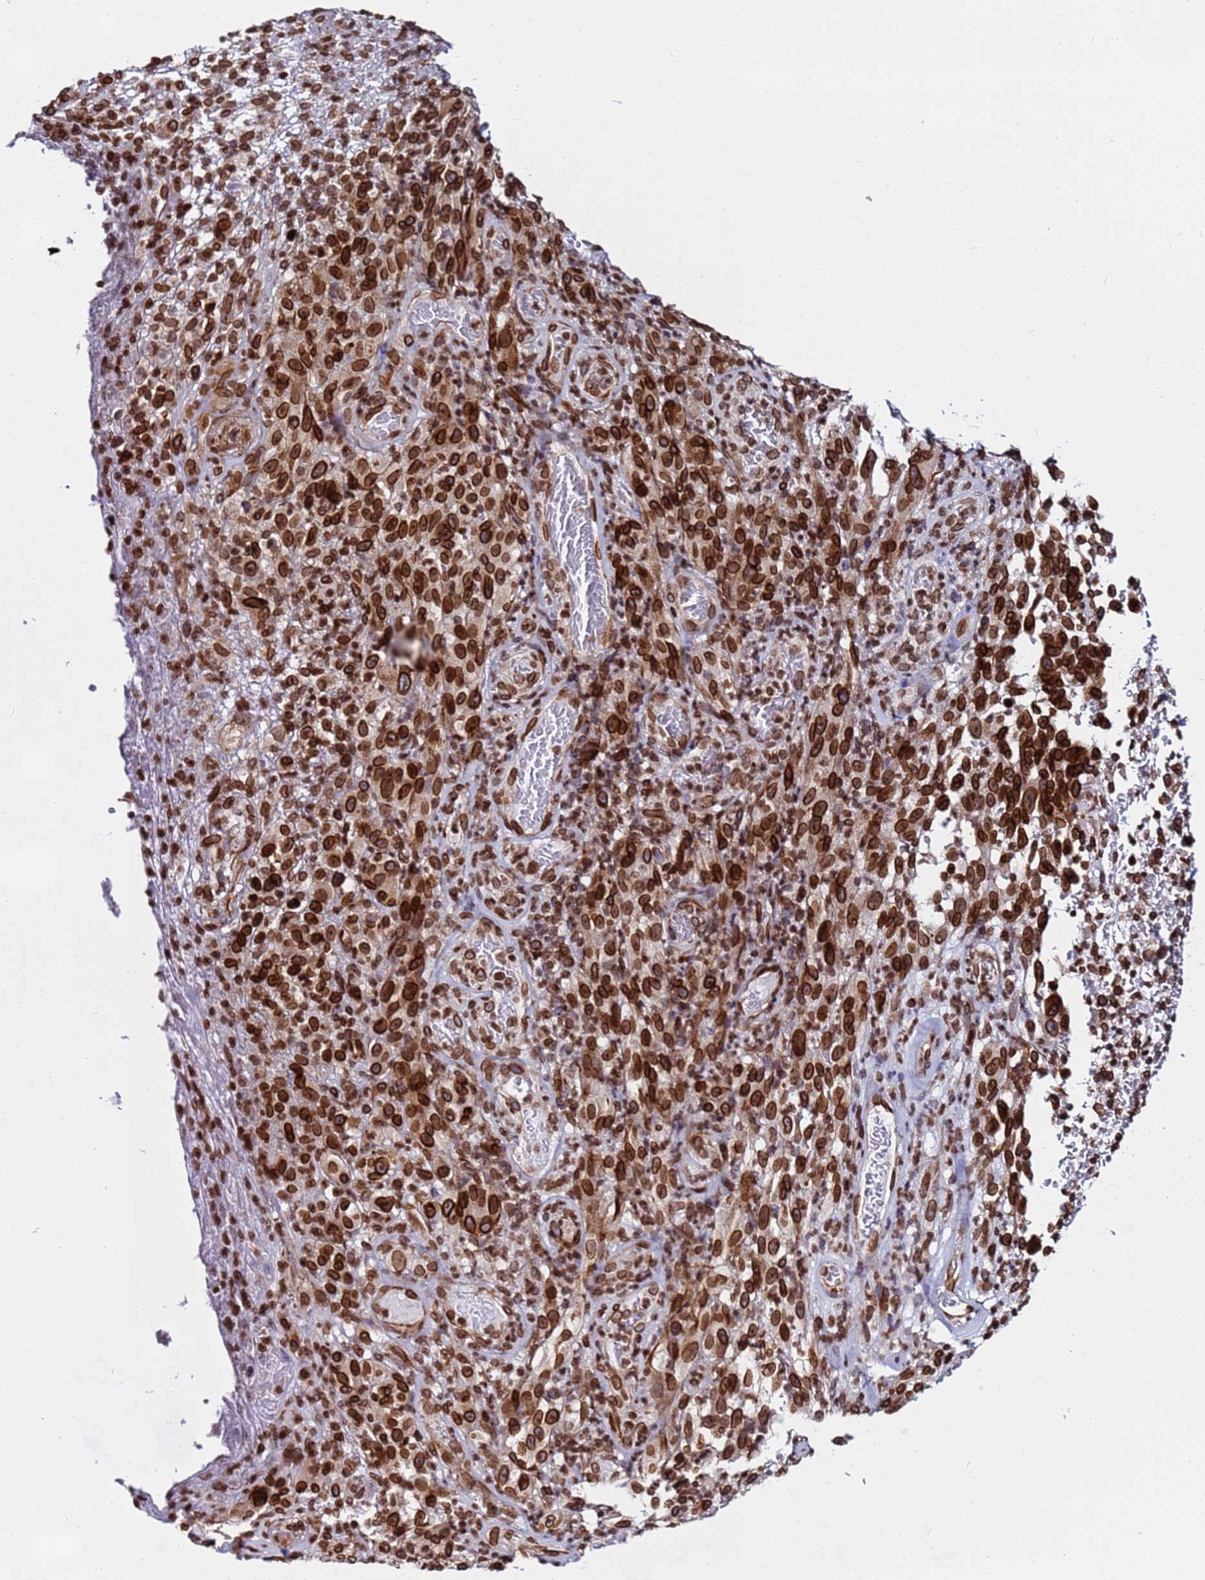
{"staining": {"intensity": "strong", "quantity": ">75%", "location": "cytoplasmic/membranous,nuclear"}, "tissue": "melanoma", "cell_type": "Tumor cells", "image_type": "cancer", "snomed": [{"axis": "morphology", "description": "Malignant melanoma, NOS"}, {"axis": "topography", "description": "Skin"}], "caption": "Immunohistochemical staining of human melanoma demonstrates high levels of strong cytoplasmic/membranous and nuclear staining in about >75% of tumor cells.", "gene": "TOR1AIP1", "patient": {"sex": "female", "age": 82}}